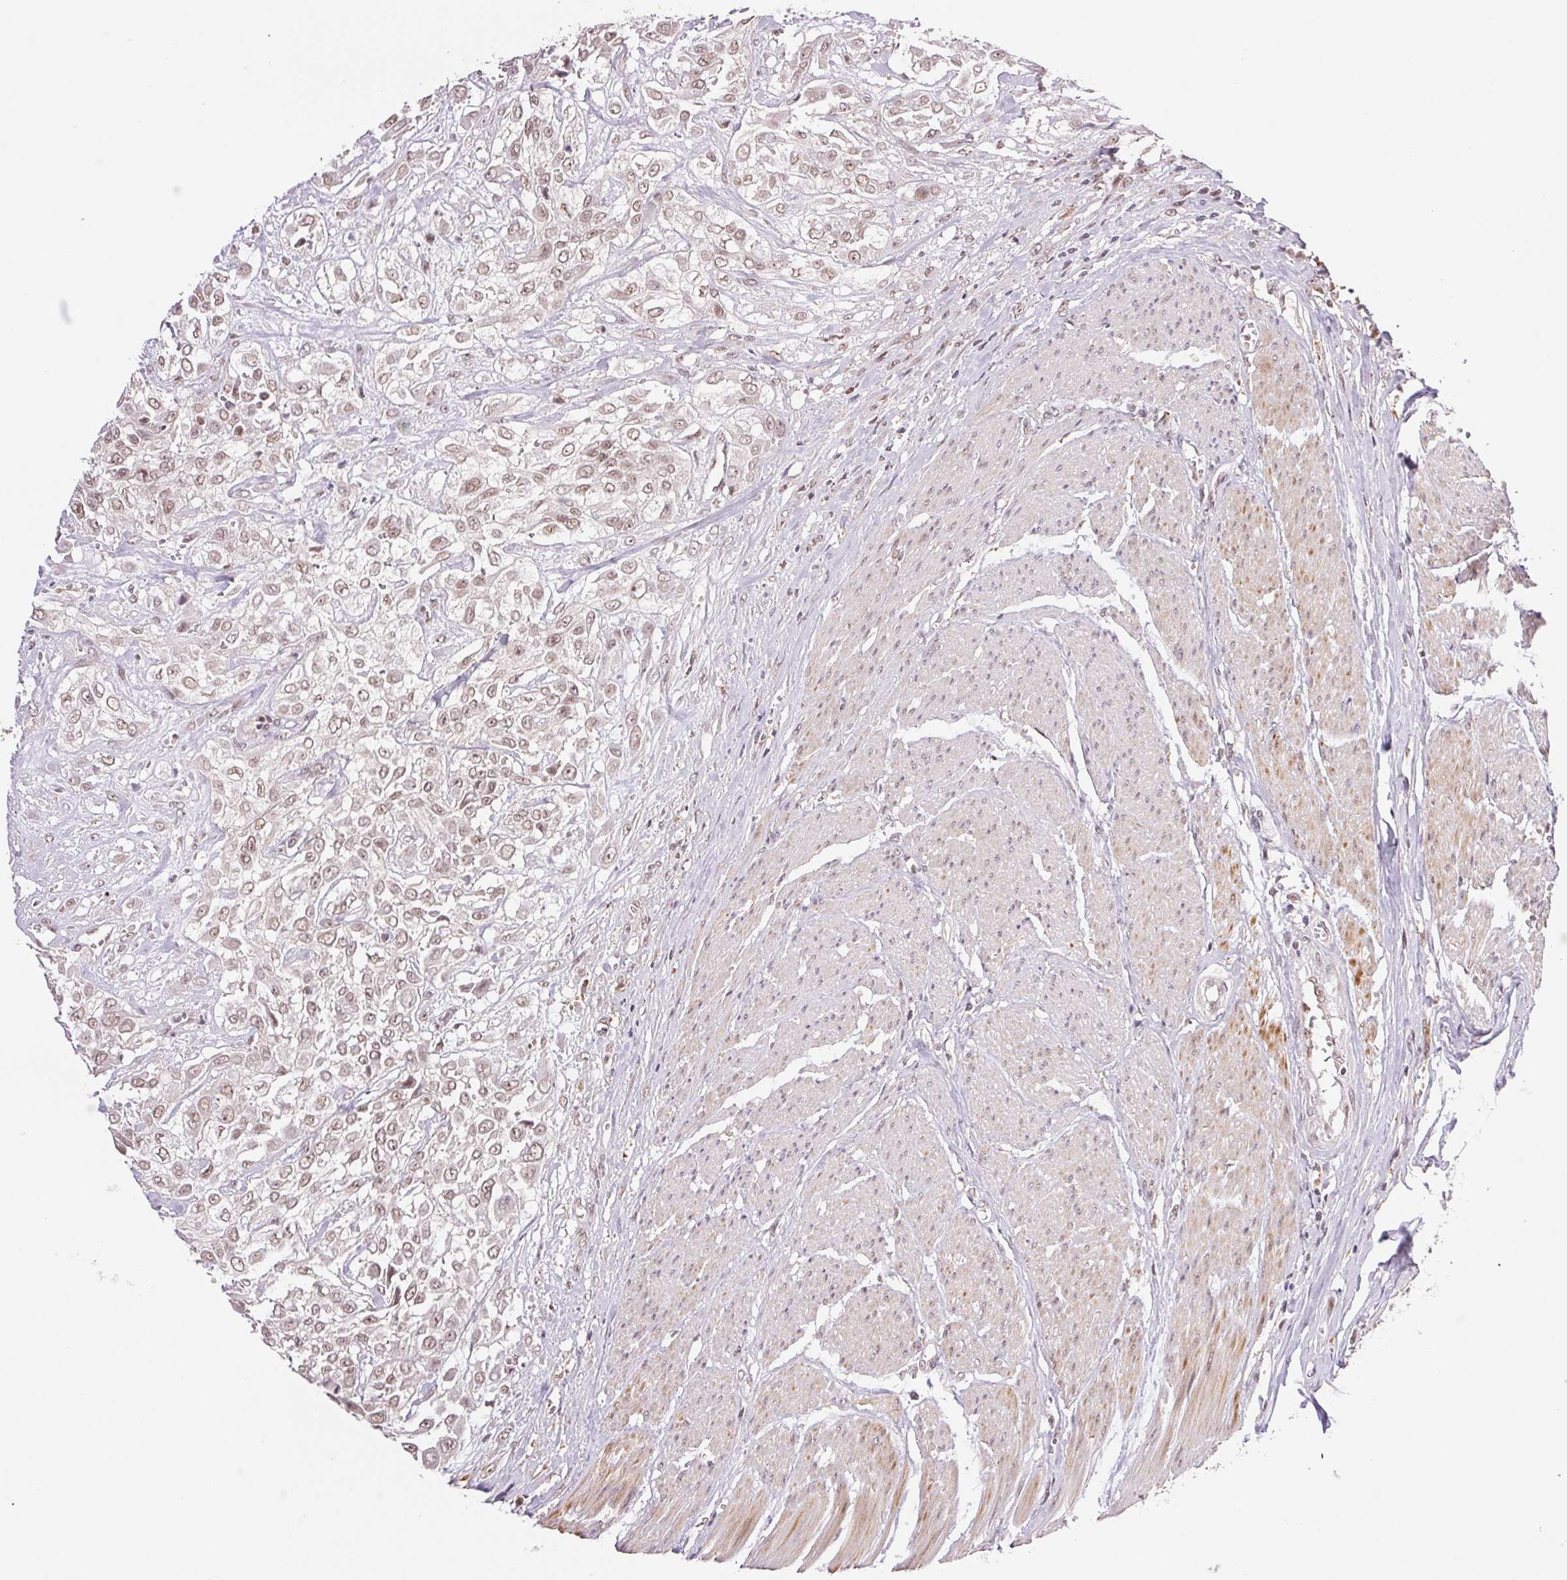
{"staining": {"intensity": "moderate", "quantity": ">75%", "location": "nuclear"}, "tissue": "urothelial cancer", "cell_type": "Tumor cells", "image_type": "cancer", "snomed": [{"axis": "morphology", "description": "Urothelial carcinoma, High grade"}, {"axis": "topography", "description": "Urinary bladder"}], "caption": "High-power microscopy captured an immunohistochemistry histopathology image of urothelial carcinoma (high-grade), revealing moderate nuclear positivity in about >75% of tumor cells.", "gene": "PRPF18", "patient": {"sex": "male", "age": 57}}